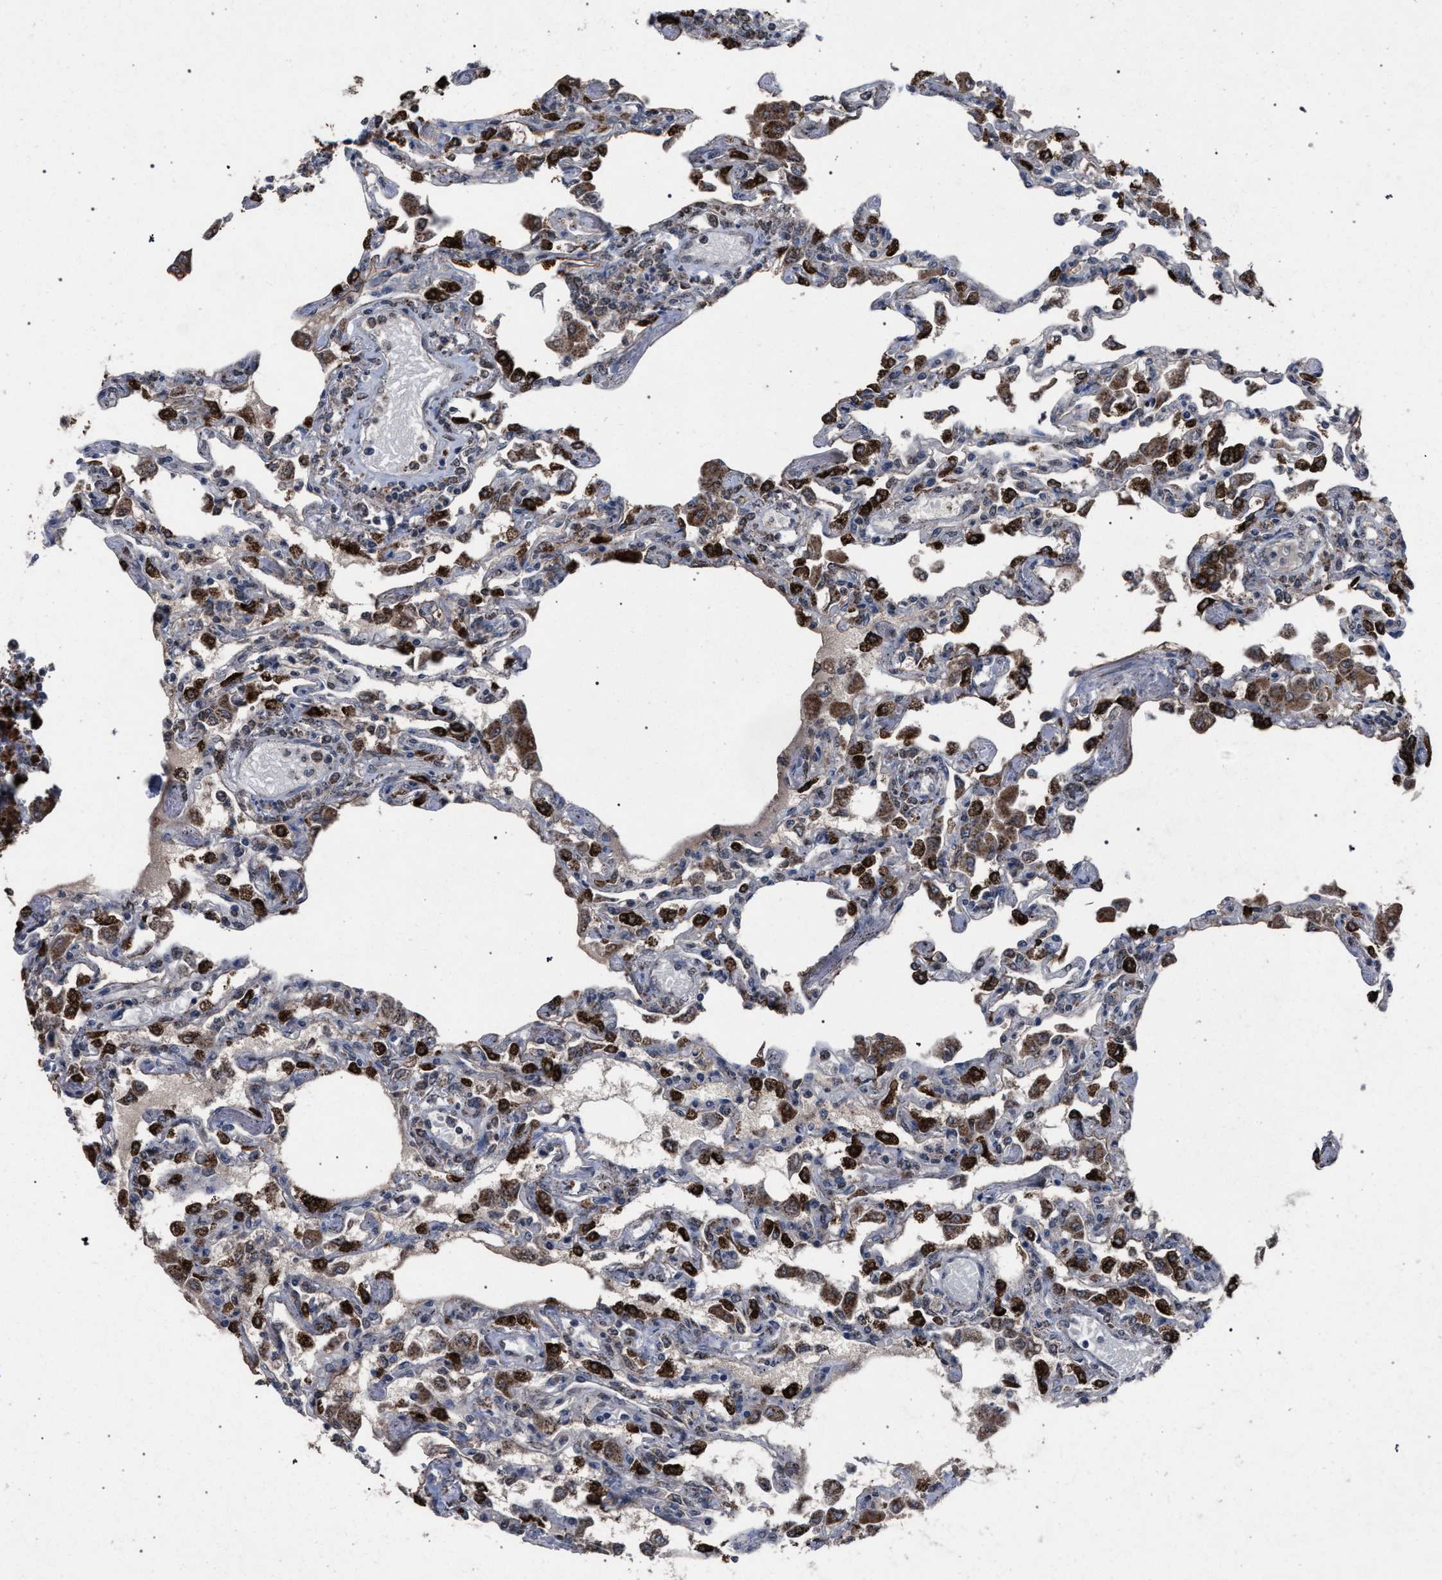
{"staining": {"intensity": "strong", "quantity": "25%-75%", "location": "cytoplasmic/membranous"}, "tissue": "lung", "cell_type": "Alveolar cells", "image_type": "normal", "snomed": [{"axis": "morphology", "description": "Normal tissue, NOS"}, {"axis": "topography", "description": "Bronchus"}, {"axis": "topography", "description": "Lung"}], "caption": "Immunohistochemistry (IHC) image of normal lung: human lung stained using IHC displays high levels of strong protein expression localized specifically in the cytoplasmic/membranous of alveolar cells, appearing as a cytoplasmic/membranous brown color.", "gene": "HSD17B4", "patient": {"sex": "female", "age": 49}}